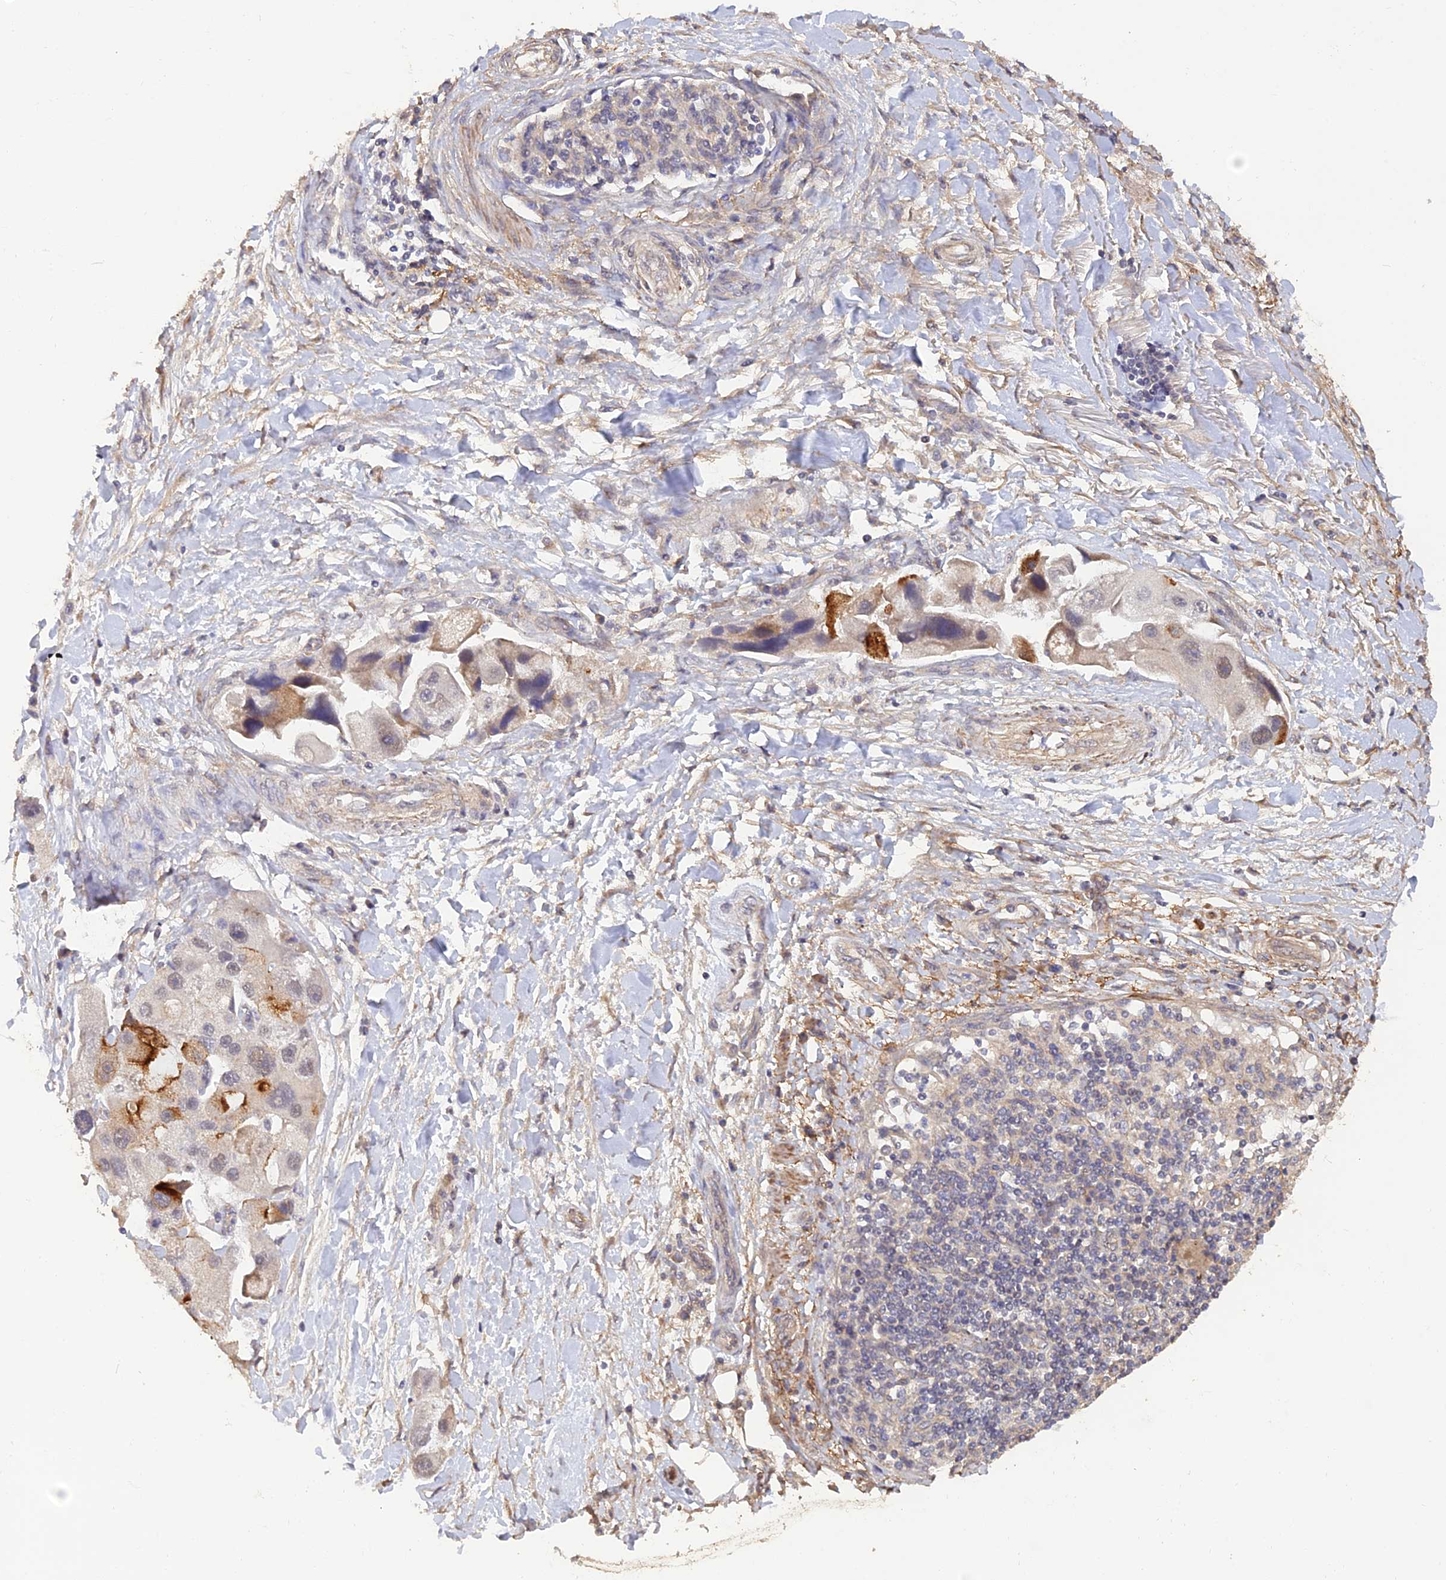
{"staining": {"intensity": "strong", "quantity": "<25%", "location": "cytoplasmic/membranous"}, "tissue": "lung cancer", "cell_type": "Tumor cells", "image_type": "cancer", "snomed": [{"axis": "morphology", "description": "Adenocarcinoma, NOS"}, {"axis": "topography", "description": "Lung"}], "caption": "High-magnification brightfield microscopy of lung cancer stained with DAB (brown) and counterstained with hematoxylin (blue). tumor cells exhibit strong cytoplasmic/membranous staining is present in approximately<25% of cells.", "gene": "PAGR1", "patient": {"sex": "female", "age": 54}}